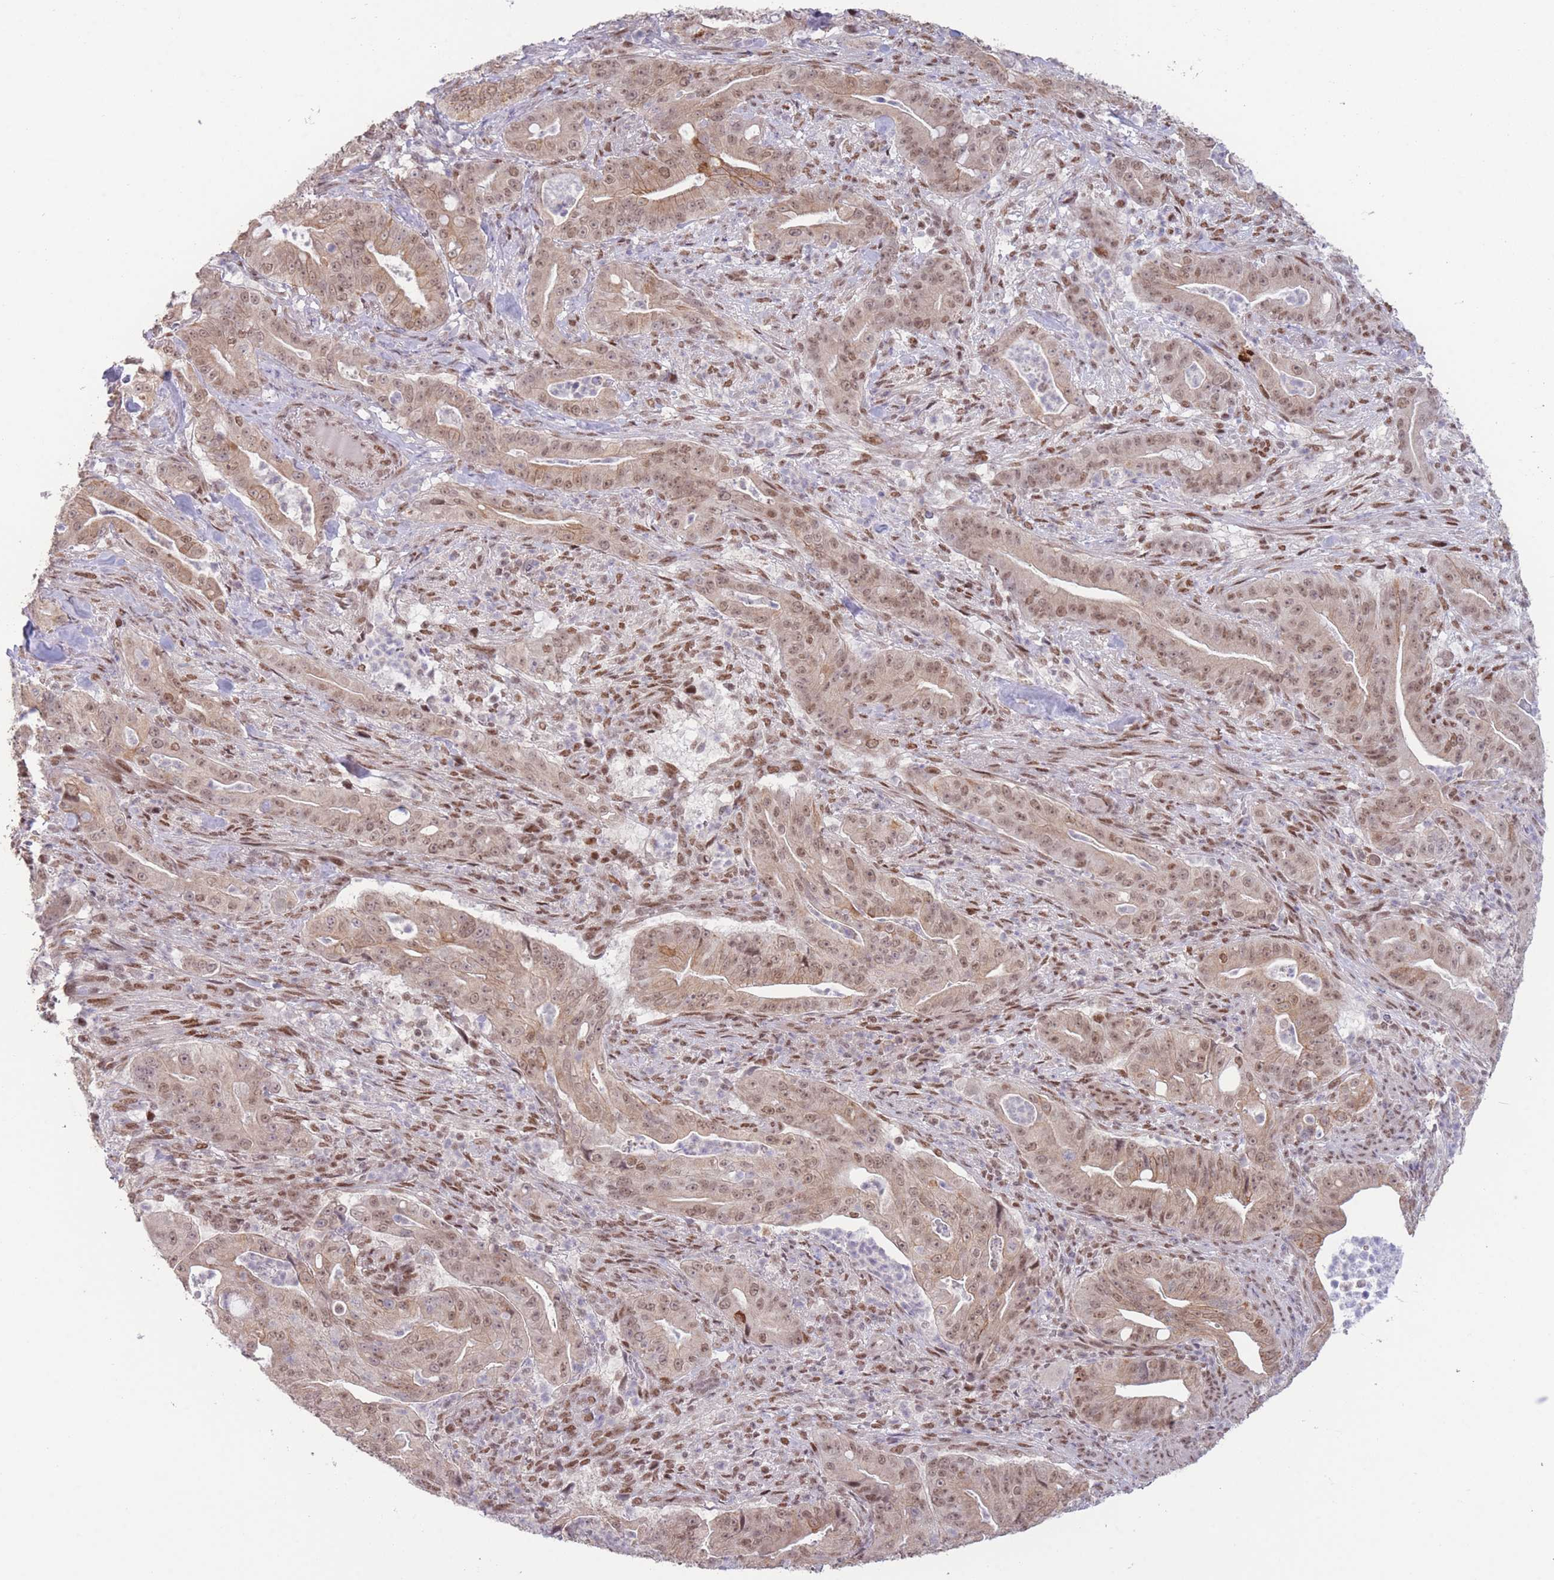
{"staining": {"intensity": "moderate", "quantity": ">75%", "location": "cytoplasmic/membranous,nuclear"}, "tissue": "pancreatic cancer", "cell_type": "Tumor cells", "image_type": "cancer", "snomed": [{"axis": "morphology", "description": "Adenocarcinoma, NOS"}, {"axis": "topography", "description": "Pancreas"}], "caption": "IHC photomicrograph of pancreatic cancer (adenocarcinoma) stained for a protein (brown), which shows medium levels of moderate cytoplasmic/membranous and nuclear positivity in approximately >75% of tumor cells.", "gene": "CARD8", "patient": {"sex": "male", "age": 71}}